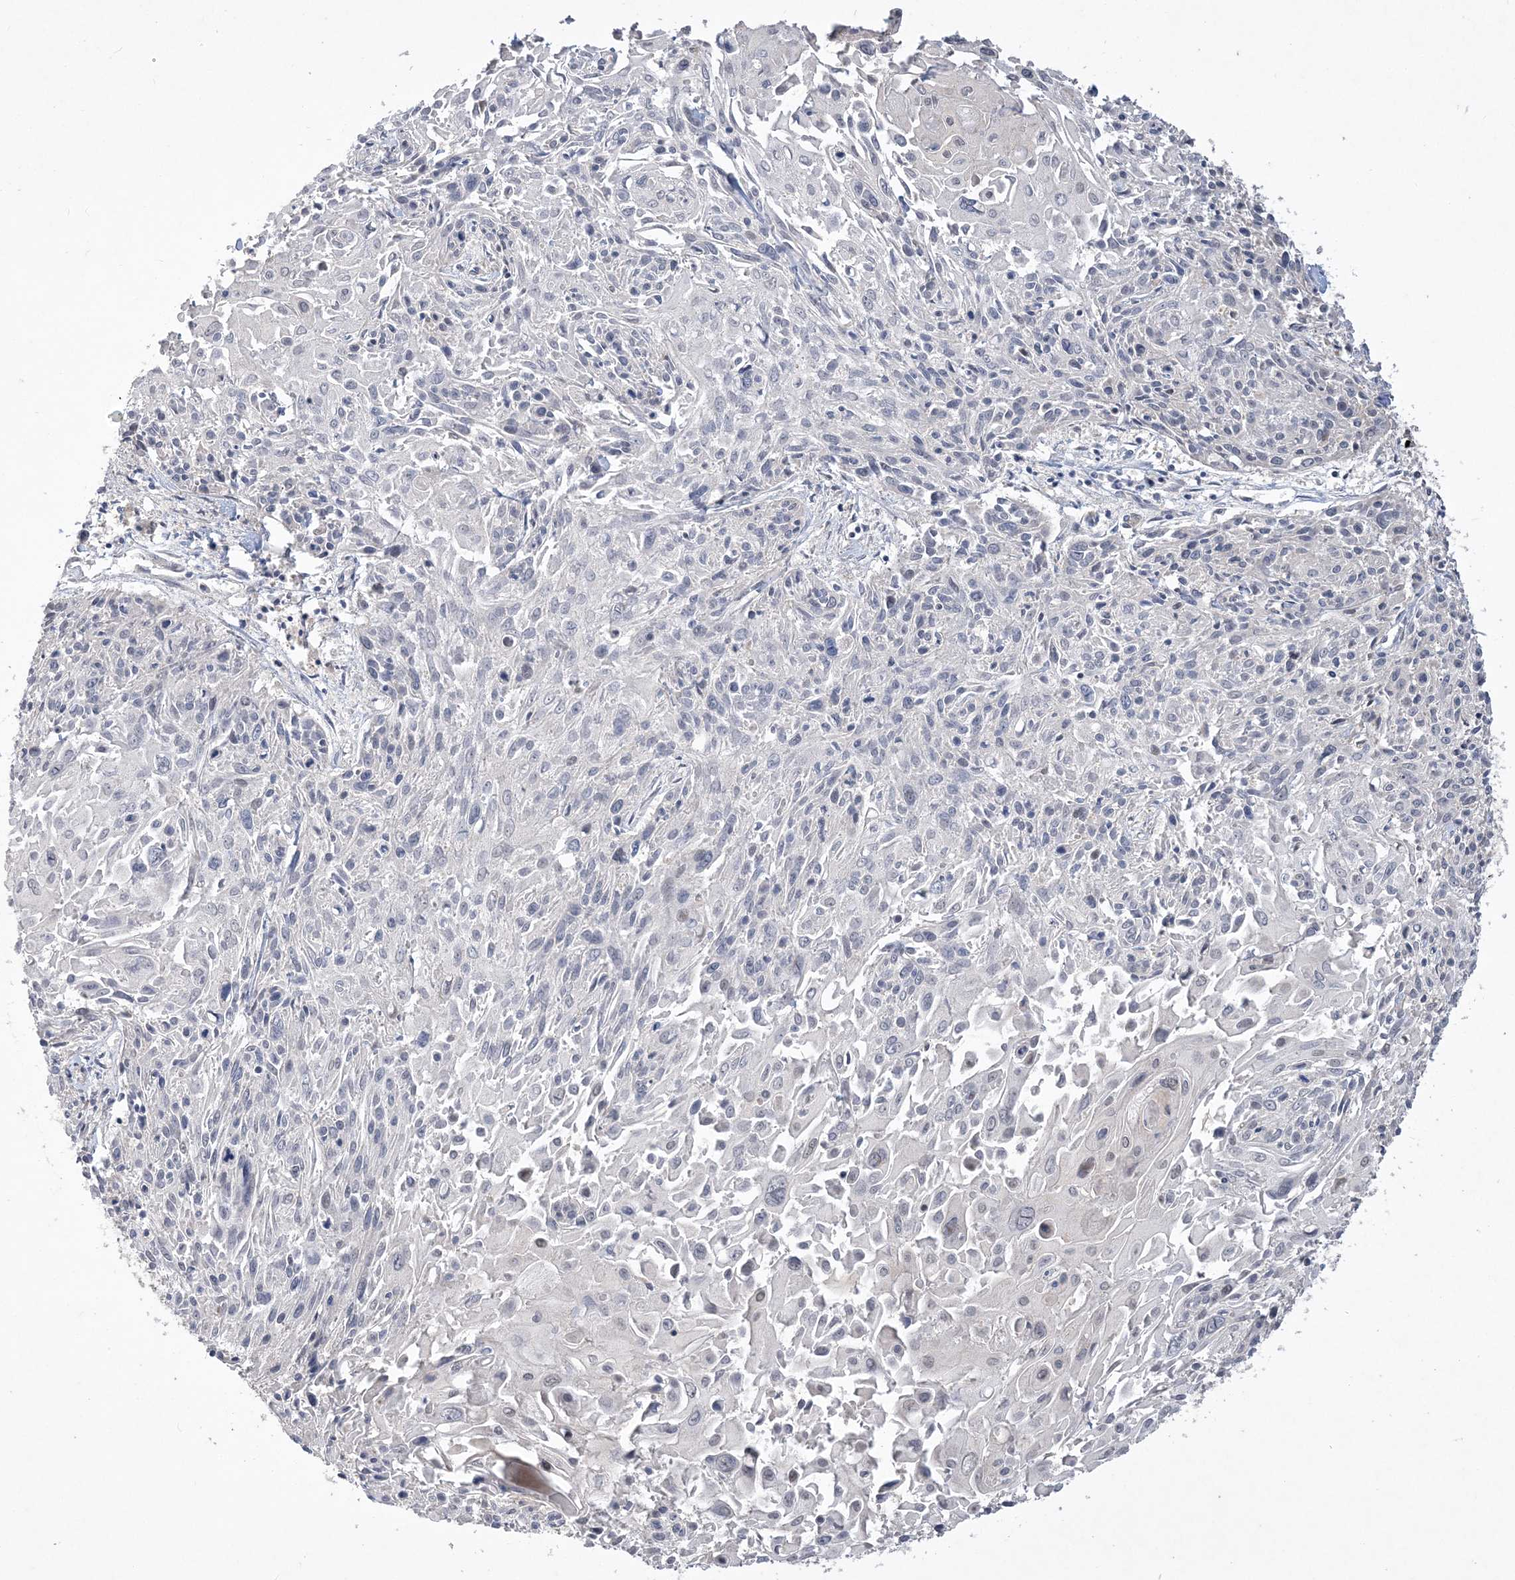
{"staining": {"intensity": "negative", "quantity": "none", "location": "none"}, "tissue": "cervical cancer", "cell_type": "Tumor cells", "image_type": "cancer", "snomed": [{"axis": "morphology", "description": "Squamous cell carcinoma, NOS"}, {"axis": "topography", "description": "Cervix"}], "caption": "Tumor cells show no significant protein expression in cervical cancer.", "gene": "TSPEAR", "patient": {"sex": "female", "age": 51}}